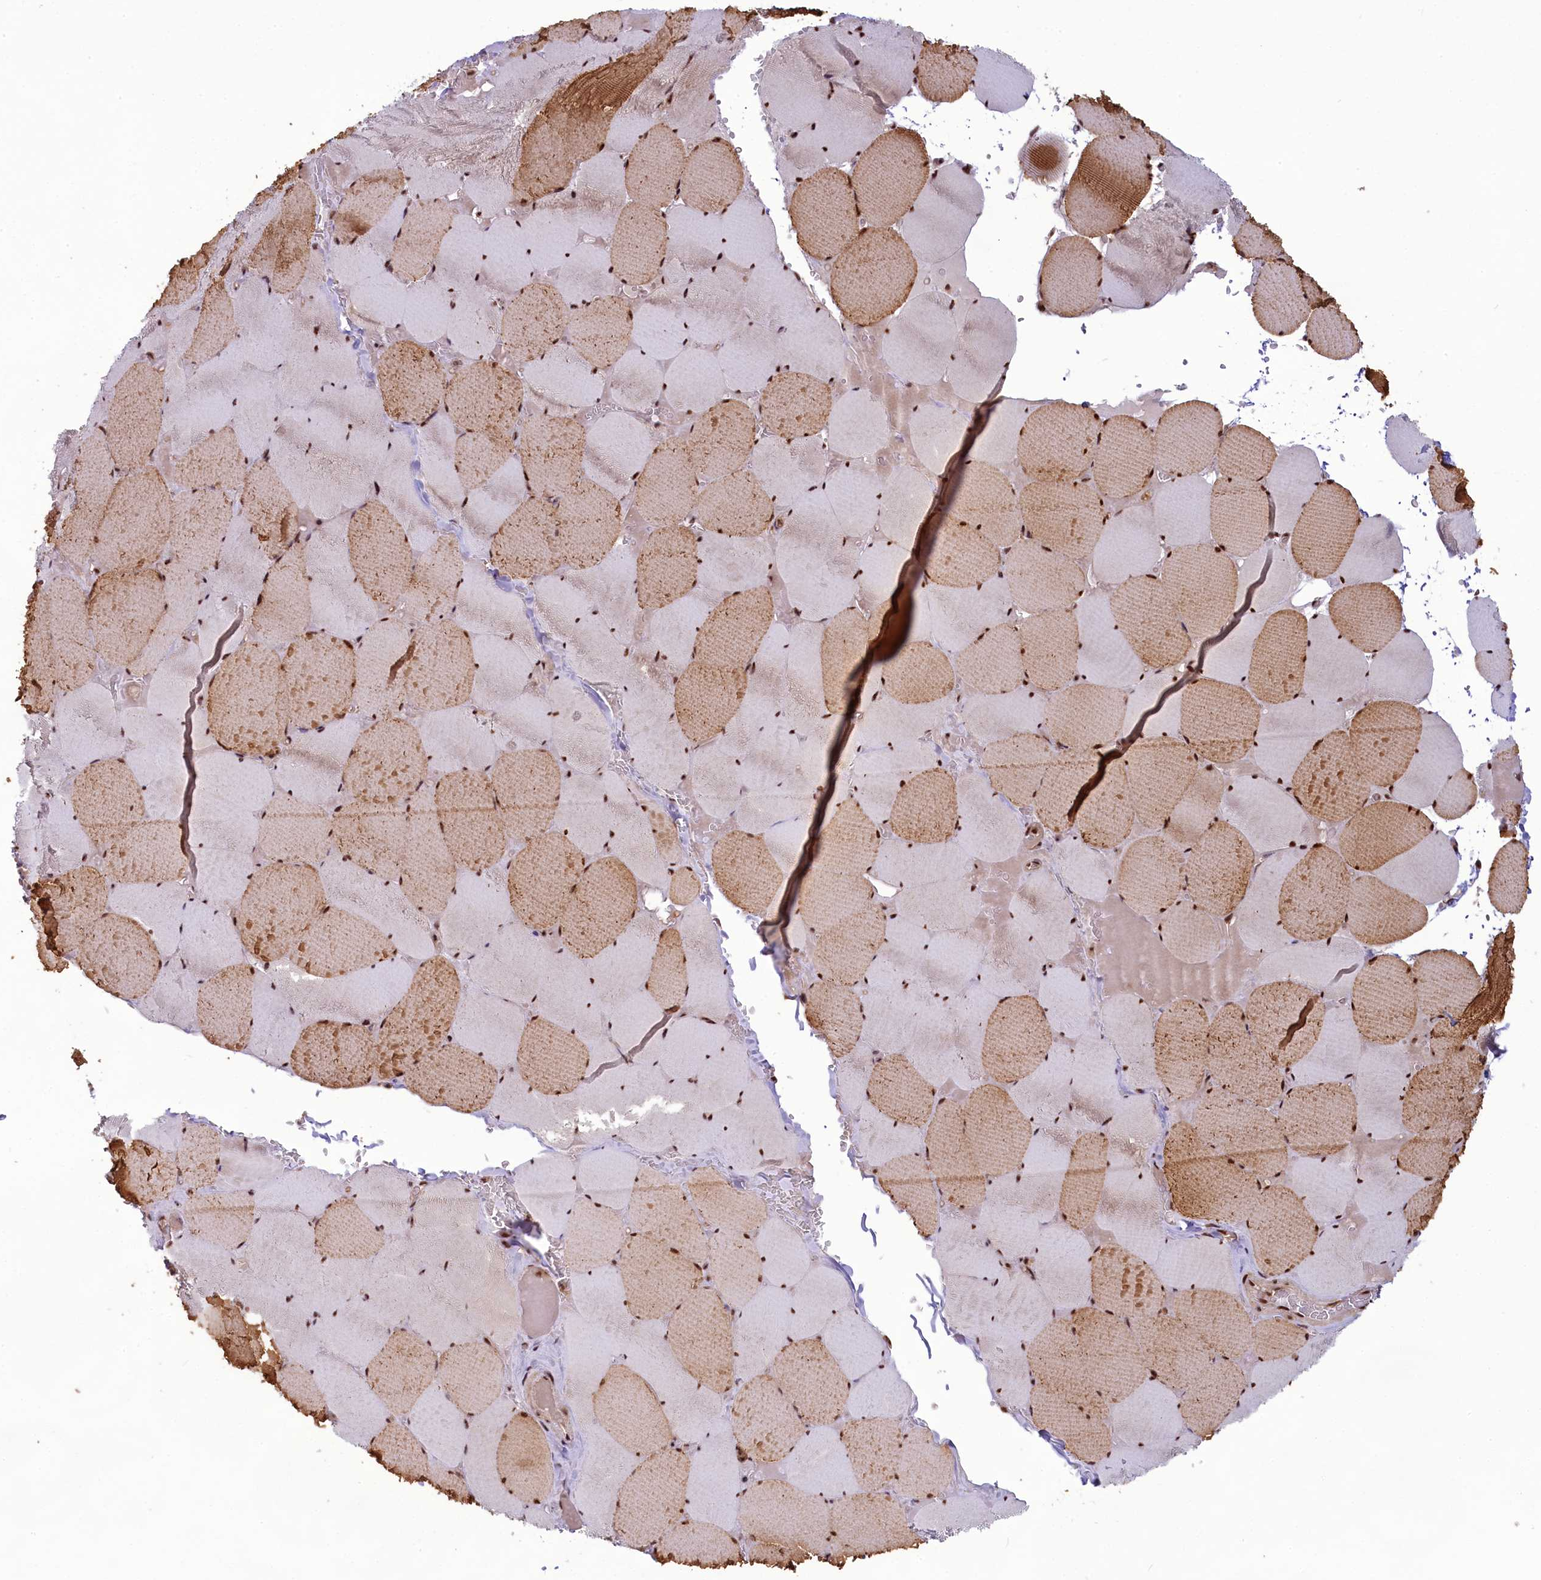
{"staining": {"intensity": "moderate", "quantity": "25%-75%", "location": "cytoplasmic/membranous,nuclear"}, "tissue": "skeletal muscle", "cell_type": "Myocytes", "image_type": "normal", "snomed": [{"axis": "morphology", "description": "Normal tissue, NOS"}, {"axis": "topography", "description": "Skeletal muscle"}, {"axis": "topography", "description": "Head-Neck"}], "caption": "Protein expression analysis of benign human skeletal muscle reveals moderate cytoplasmic/membranous,nuclear staining in approximately 25%-75% of myocytes.", "gene": "CARD8", "patient": {"sex": "male", "age": 66}}